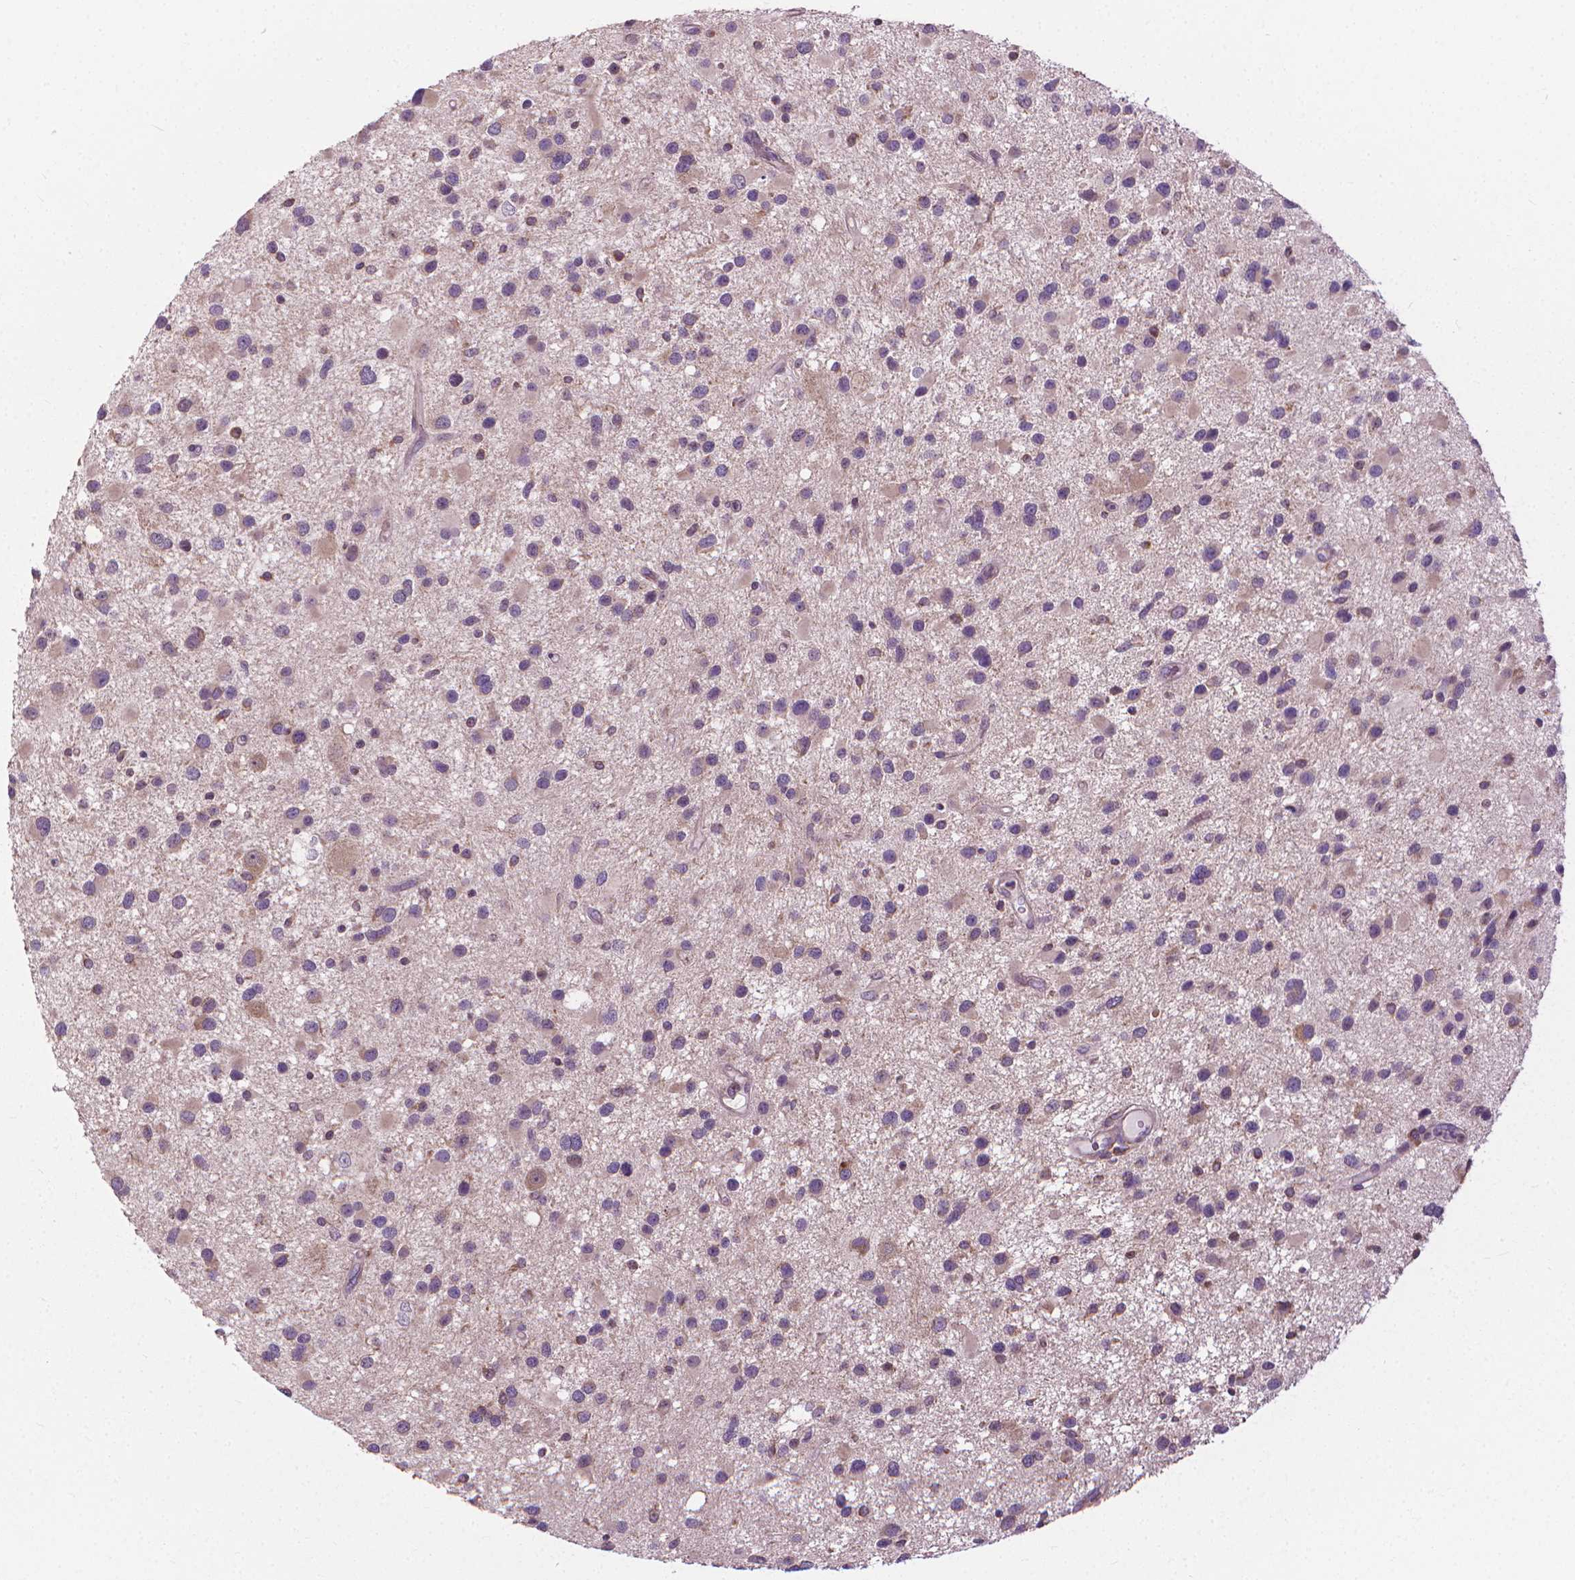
{"staining": {"intensity": "weak", "quantity": "25%-75%", "location": "cytoplasmic/membranous"}, "tissue": "glioma", "cell_type": "Tumor cells", "image_type": "cancer", "snomed": [{"axis": "morphology", "description": "Glioma, malignant, Low grade"}, {"axis": "topography", "description": "Brain"}], "caption": "Immunohistochemical staining of human low-grade glioma (malignant) shows low levels of weak cytoplasmic/membranous protein positivity in about 25%-75% of tumor cells.", "gene": "NUDT1", "patient": {"sex": "female", "age": 32}}